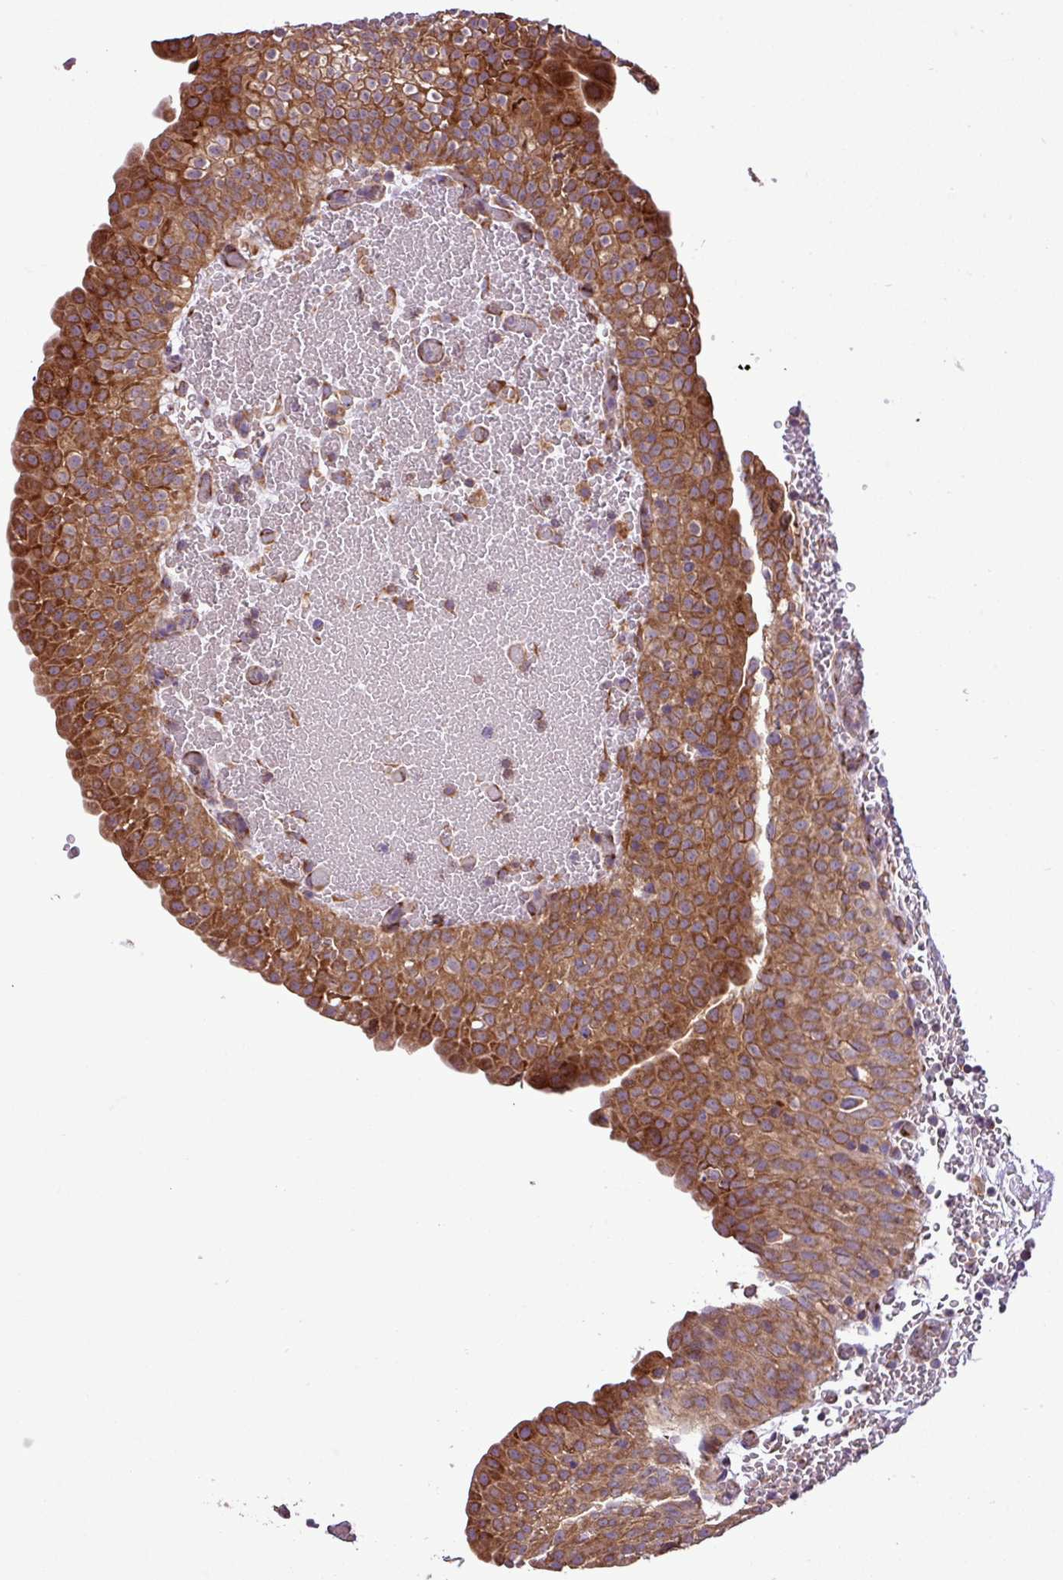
{"staining": {"intensity": "strong", "quantity": ">75%", "location": "cytoplasmic/membranous"}, "tissue": "urinary bladder", "cell_type": "Urothelial cells", "image_type": "normal", "snomed": [{"axis": "morphology", "description": "Normal tissue, NOS"}, {"axis": "topography", "description": "Urinary bladder"}], "caption": "Immunohistochemistry staining of benign urinary bladder, which displays high levels of strong cytoplasmic/membranous staining in about >75% of urothelial cells indicating strong cytoplasmic/membranous protein positivity. The staining was performed using DAB (brown) for protein detection and nuclei were counterstained in hematoxylin (blue).", "gene": "RPL13", "patient": {"sex": "male", "age": 55}}